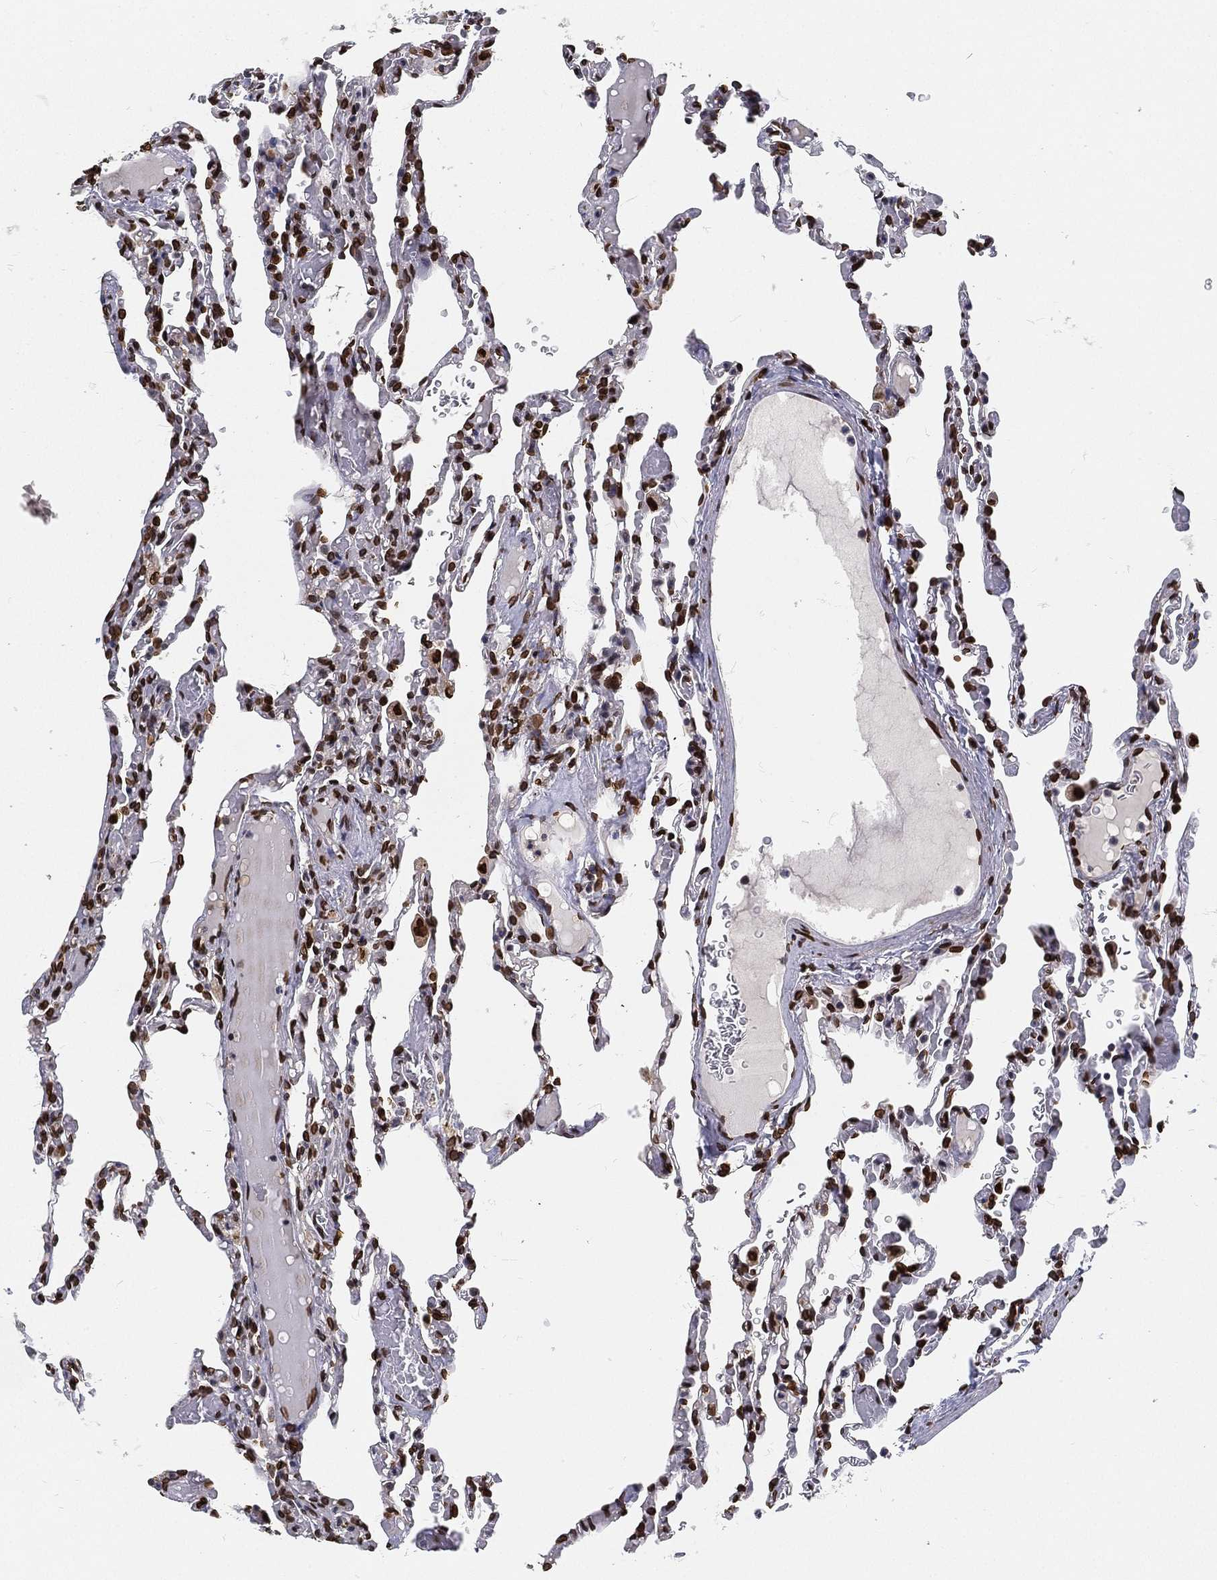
{"staining": {"intensity": "strong", "quantity": ">75%", "location": "nuclear"}, "tissue": "lung", "cell_type": "Alveolar cells", "image_type": "normal", "snomed": [{"axis": "morphology", "description": "Normal tissue, NOS"}, {"axis": "topography", "description": "Lung"}], "caption": "Immunohistochemical staining of unremarkable lung reveals high levels of strong nuclear expression in approximately >75% of alveolar cells.", "gene": "PALB2", "patient": {"sex": "female", "age": 43}}